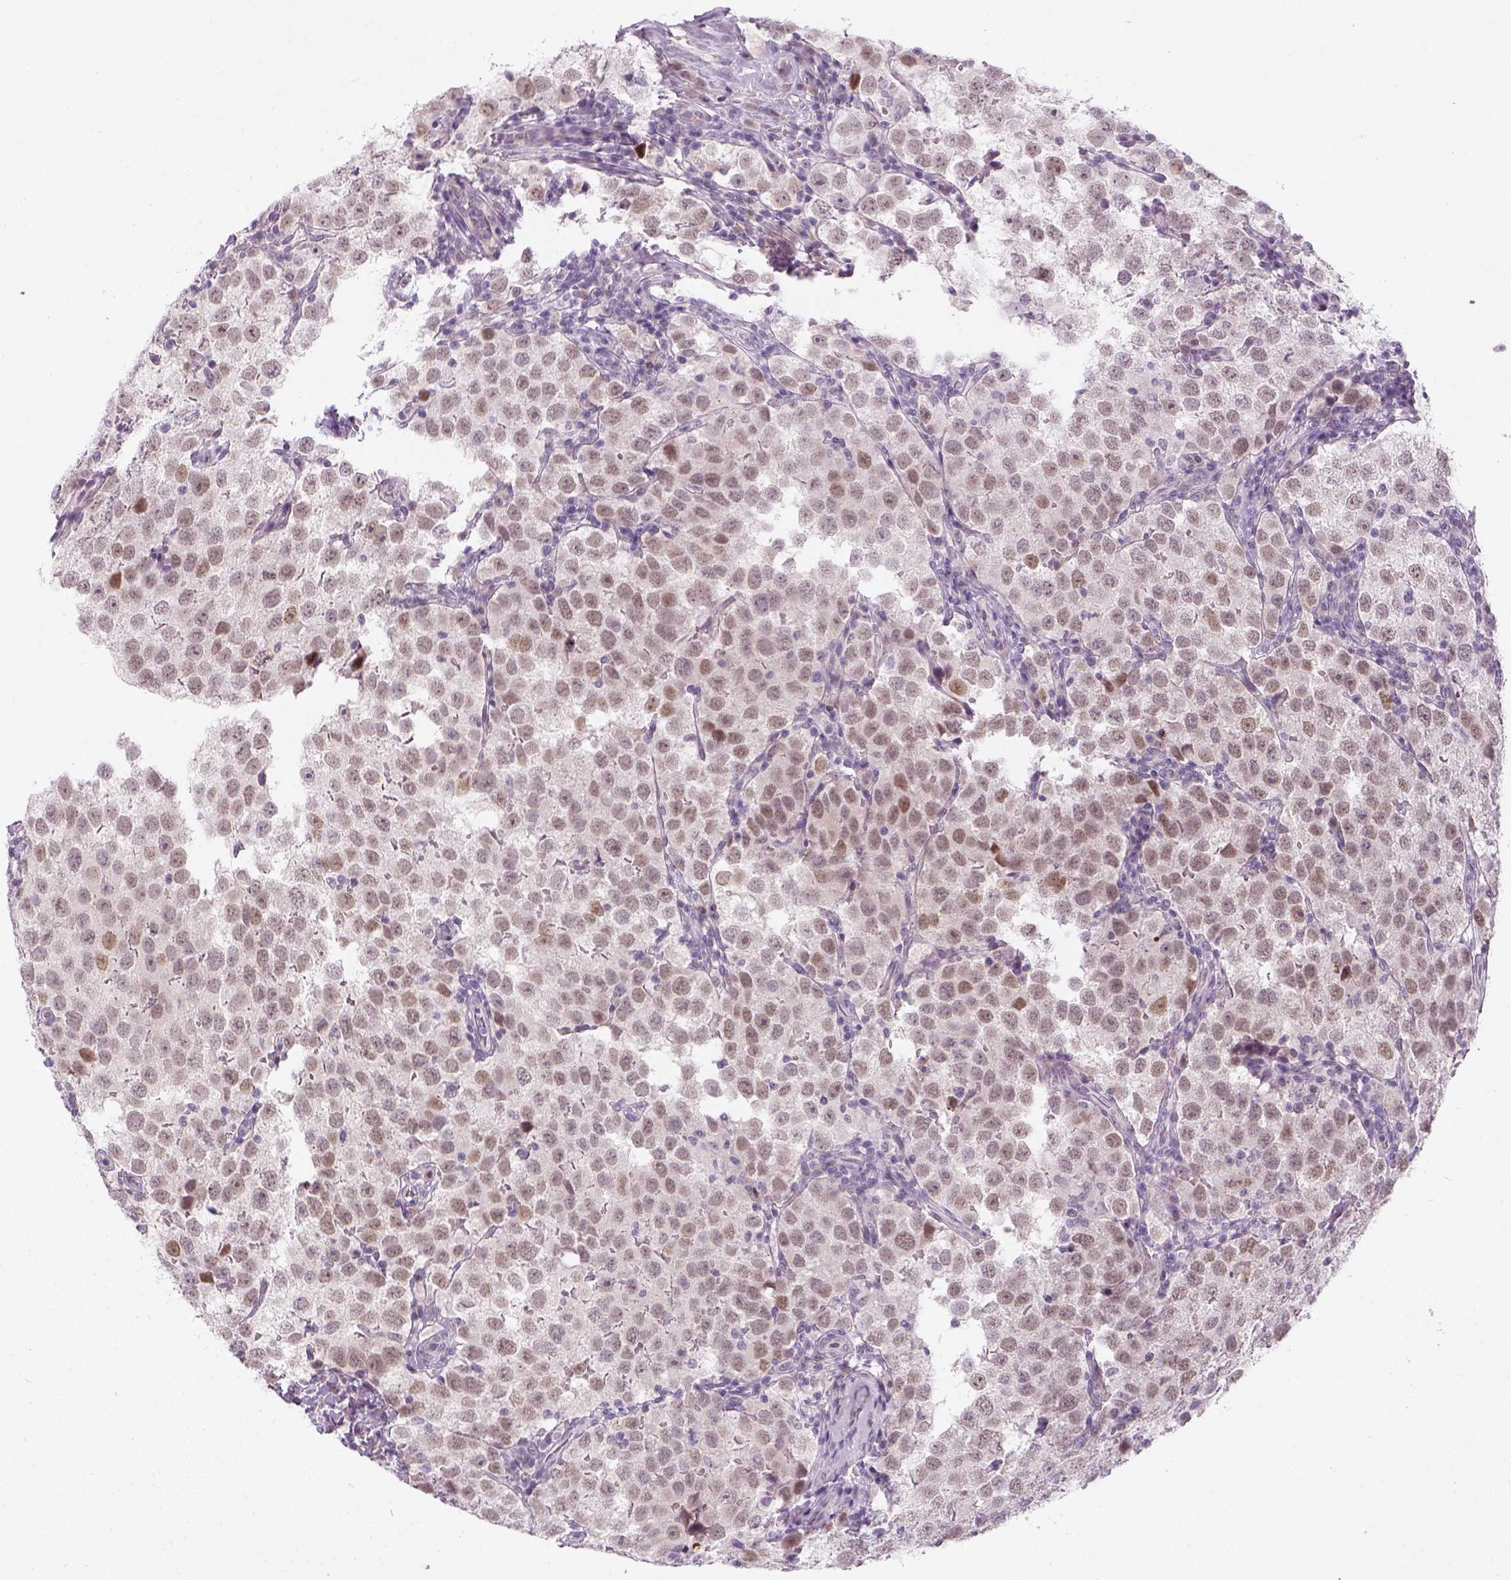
{"staining": {"intensity": "weak", "quantity": ">75%", "location": "nuclear"}, "tissue": "testis cancer", "cell_type": "Tumor cells", "image_type": "cancer", "snomed": [{"axis": "morphology", "description": "Seminoma, NOS"}, {"axis": "topography", "description": "Testis"}], "caption": "The micrograph exhibits immunohistochemical staining of seminoma (testis). There is weak nuclear expression is present in about >75% of tumor cells.", "gene": "MAGEB3", "patient": {"sex": "male", "age": 37}}